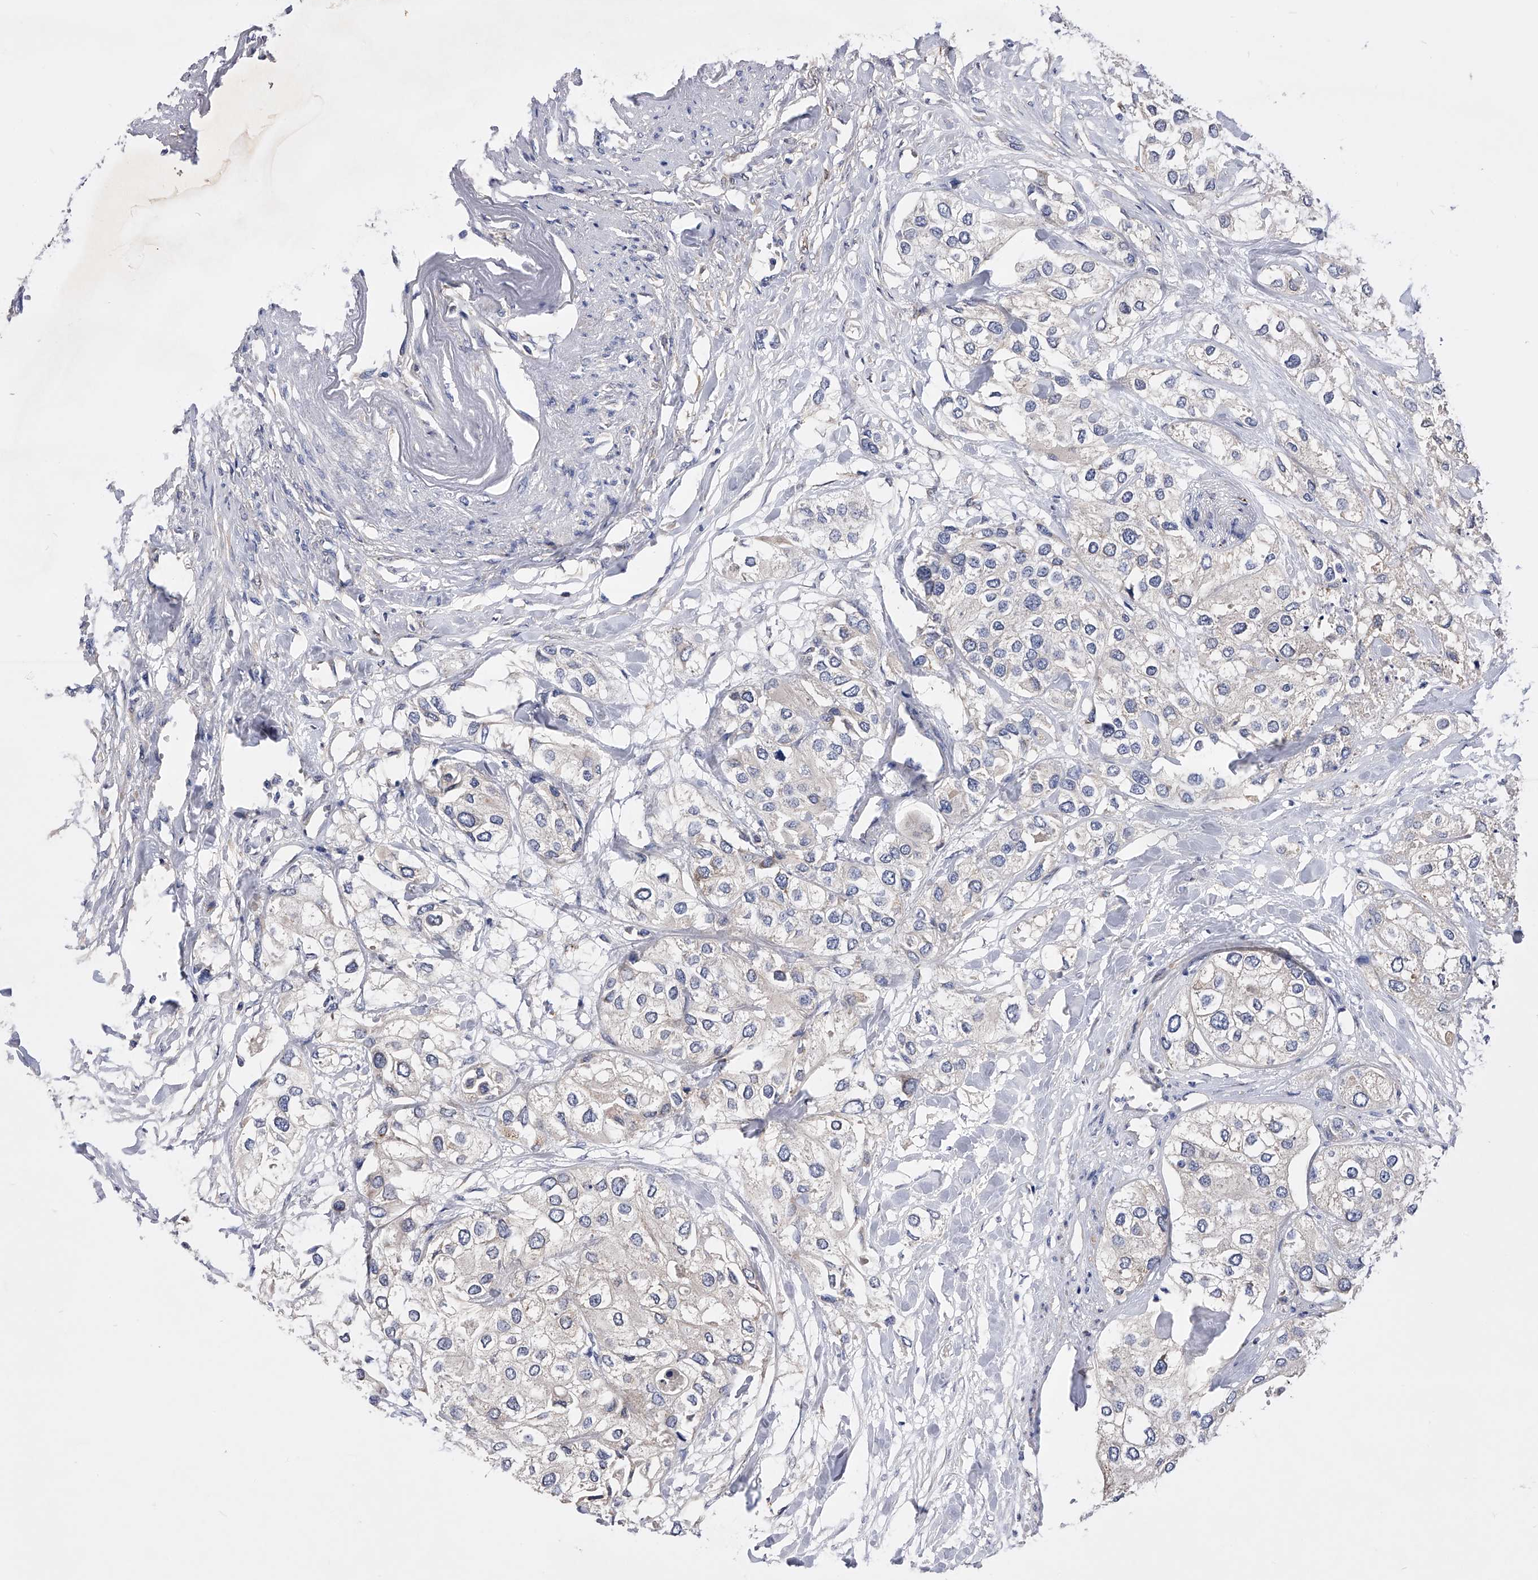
{"staining": {"intensity": "negative", "quantity": "none", "location": "none"}, "tissue": "urothelial cancer", "cell_type": "Tumor cells", "image_type": "cancer", "snomed": [{"axis": "morphology", "description": "Urothelial carcinoma, High grade"}, {"axis": "topography", "description": "Urinary bladder"}], "caption": "This is a micrograph of IHC staining of high-grade urothelial carcinoma, which shows no expression in tumor cells. The staining was performed using DAB (3,3'-diaminobenzidine) to visualize the protein expression in brown, while the nuclei were stained in blue with hematoxylin (Magnification: 20x).", "gene": "ARL4C", "patient": {"sex": "male", "age": 64}}